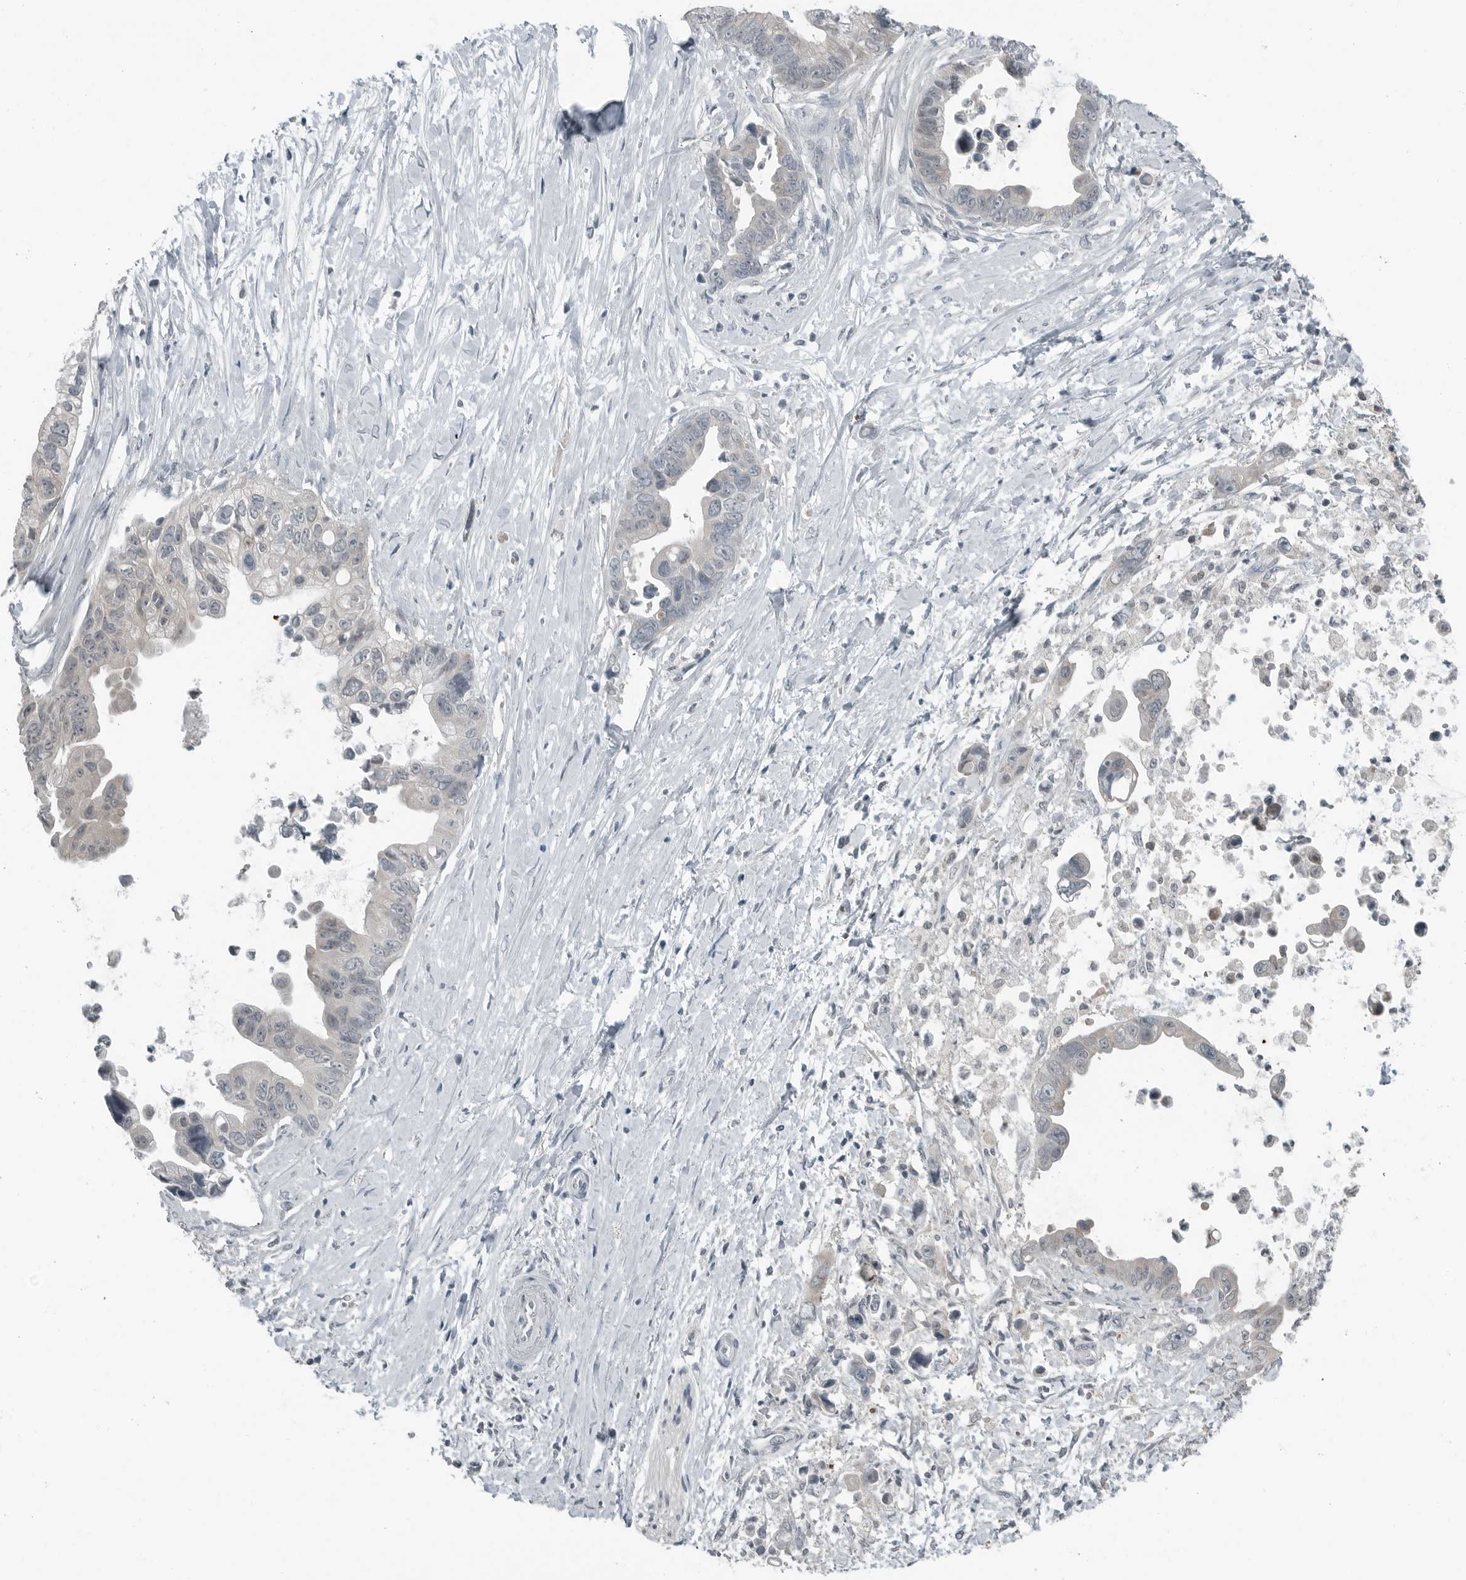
{"staining": {"intensity": "weak", "quantity": "25%-75%", "location": "cytoplasmic/membranous"}, "tissue": "pancreatic cancer", "cell_type": "Tumor cells", "image_type": "cancer", "snomed": [{"axis": "morphology", "description": "Adenocarcinoma, NOS"}, {"axis": "topography", "description": "Pancreas"}], "caption": "DAB (3,3'-diaminobenzidine) immunohistochemical staining of pancreatic adenocarcinoma reveals weak cytoplasmic/membranous protein positivity in about 25%-75% of tumor cells.", "gene": "KYAT1", "patient": {"sex": "female", "age": 72}}